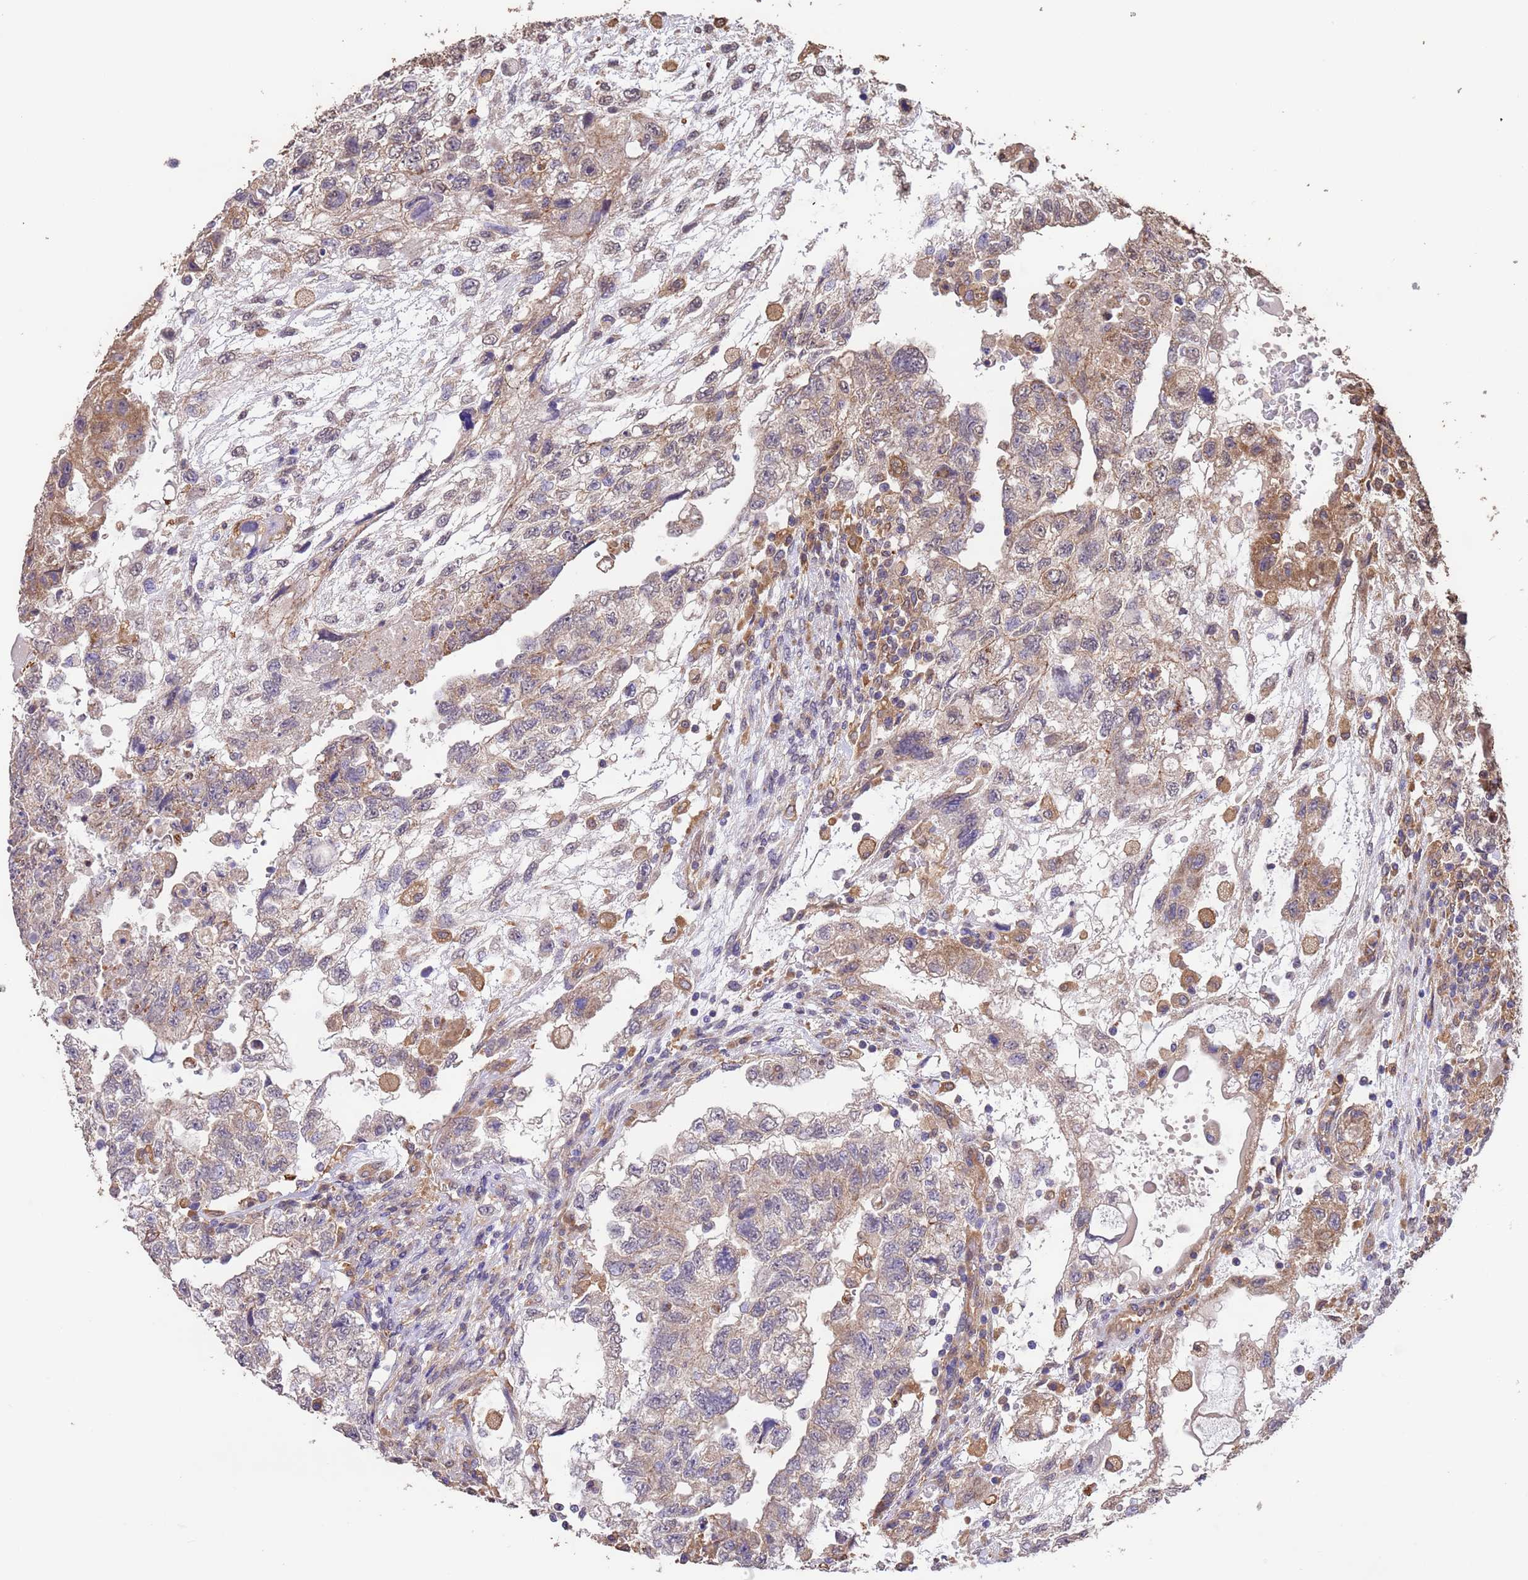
{"staining": {"intensity": "weak", "quantity": "25%-75%", "location": "cytoplasmic/membranous"}, "tissue": "testis cancer", "cell_type": "Tumor cells", "image_type": "cancer", "snomed": [{"axis": "morphology", "description": "Carcinoma, Embryonal, NOS"}, {"axis": "topography", "description": "Testis"}], "caption": "This is an image of immunohistochemistry (IHC) staining of embryonal carcinoma (testis), which shows weak expression in the cytoplasmic/membranous of tumor cells.", "gene": "NPHP1", "patient": {"sex": "male", "age": 36}}